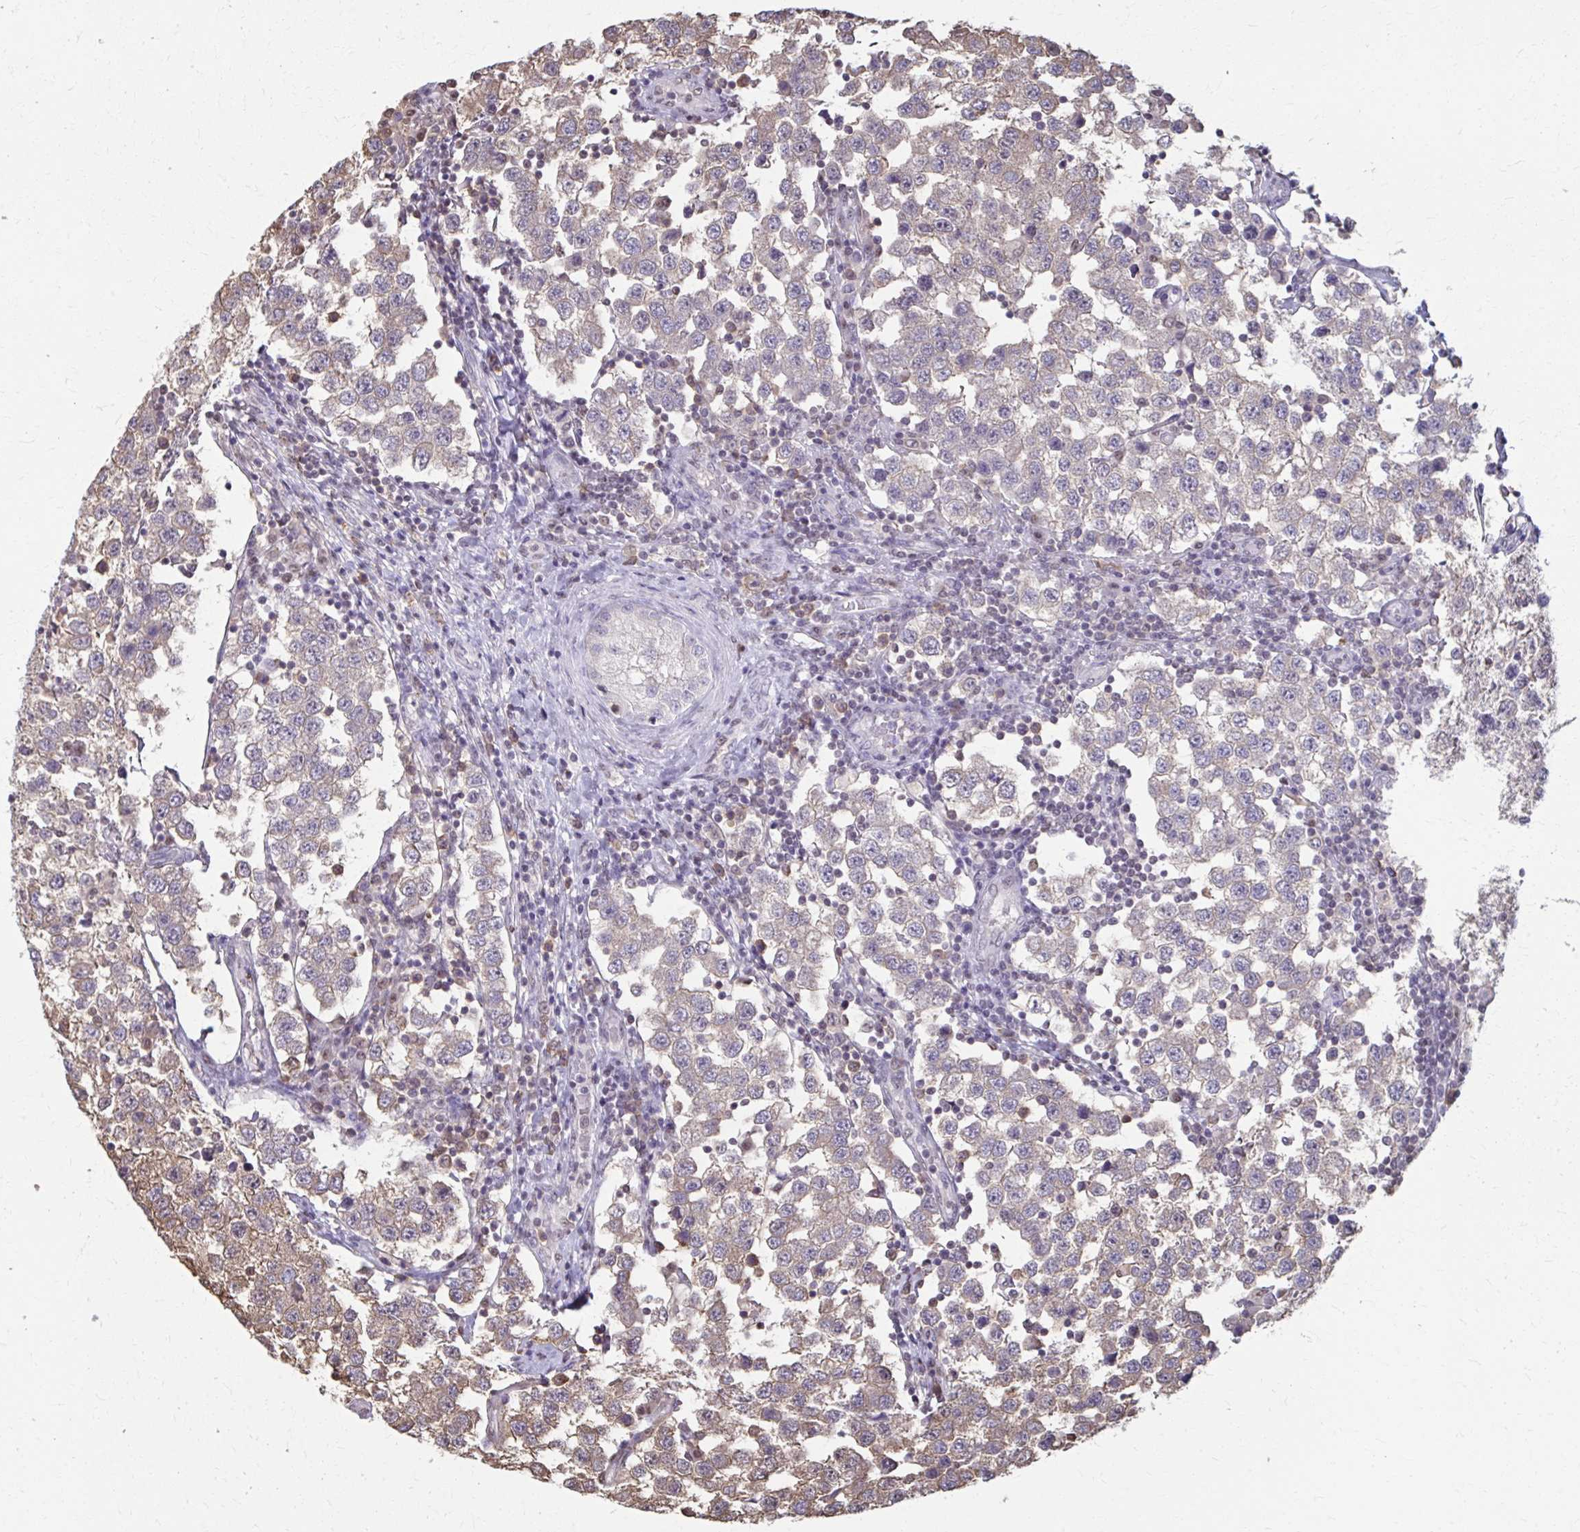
{"staining": {"intensity": "weak", "quantity": "25%-75%", "location": "cytoplasmic/membranous"}, "tissue": "testis cancer", "cell_type": "Tumor cells", "image_type": "cancer", "snomed": [{"axis": "morphology", "description": "Seminoma, NOS"}, {"axis": "topography", "description": "Testis"}], "caption": "Immunohistochemistry (IHC) (DAB (3,3'-diaminobenzidine)) staining of human seminoma (testis) demonstrates weak cytoplasmic/membranous protein staining in approximately 25%-75% of tumor cells.", "gene": "ING4", "patient": {"sex": "male", "age": 34}}